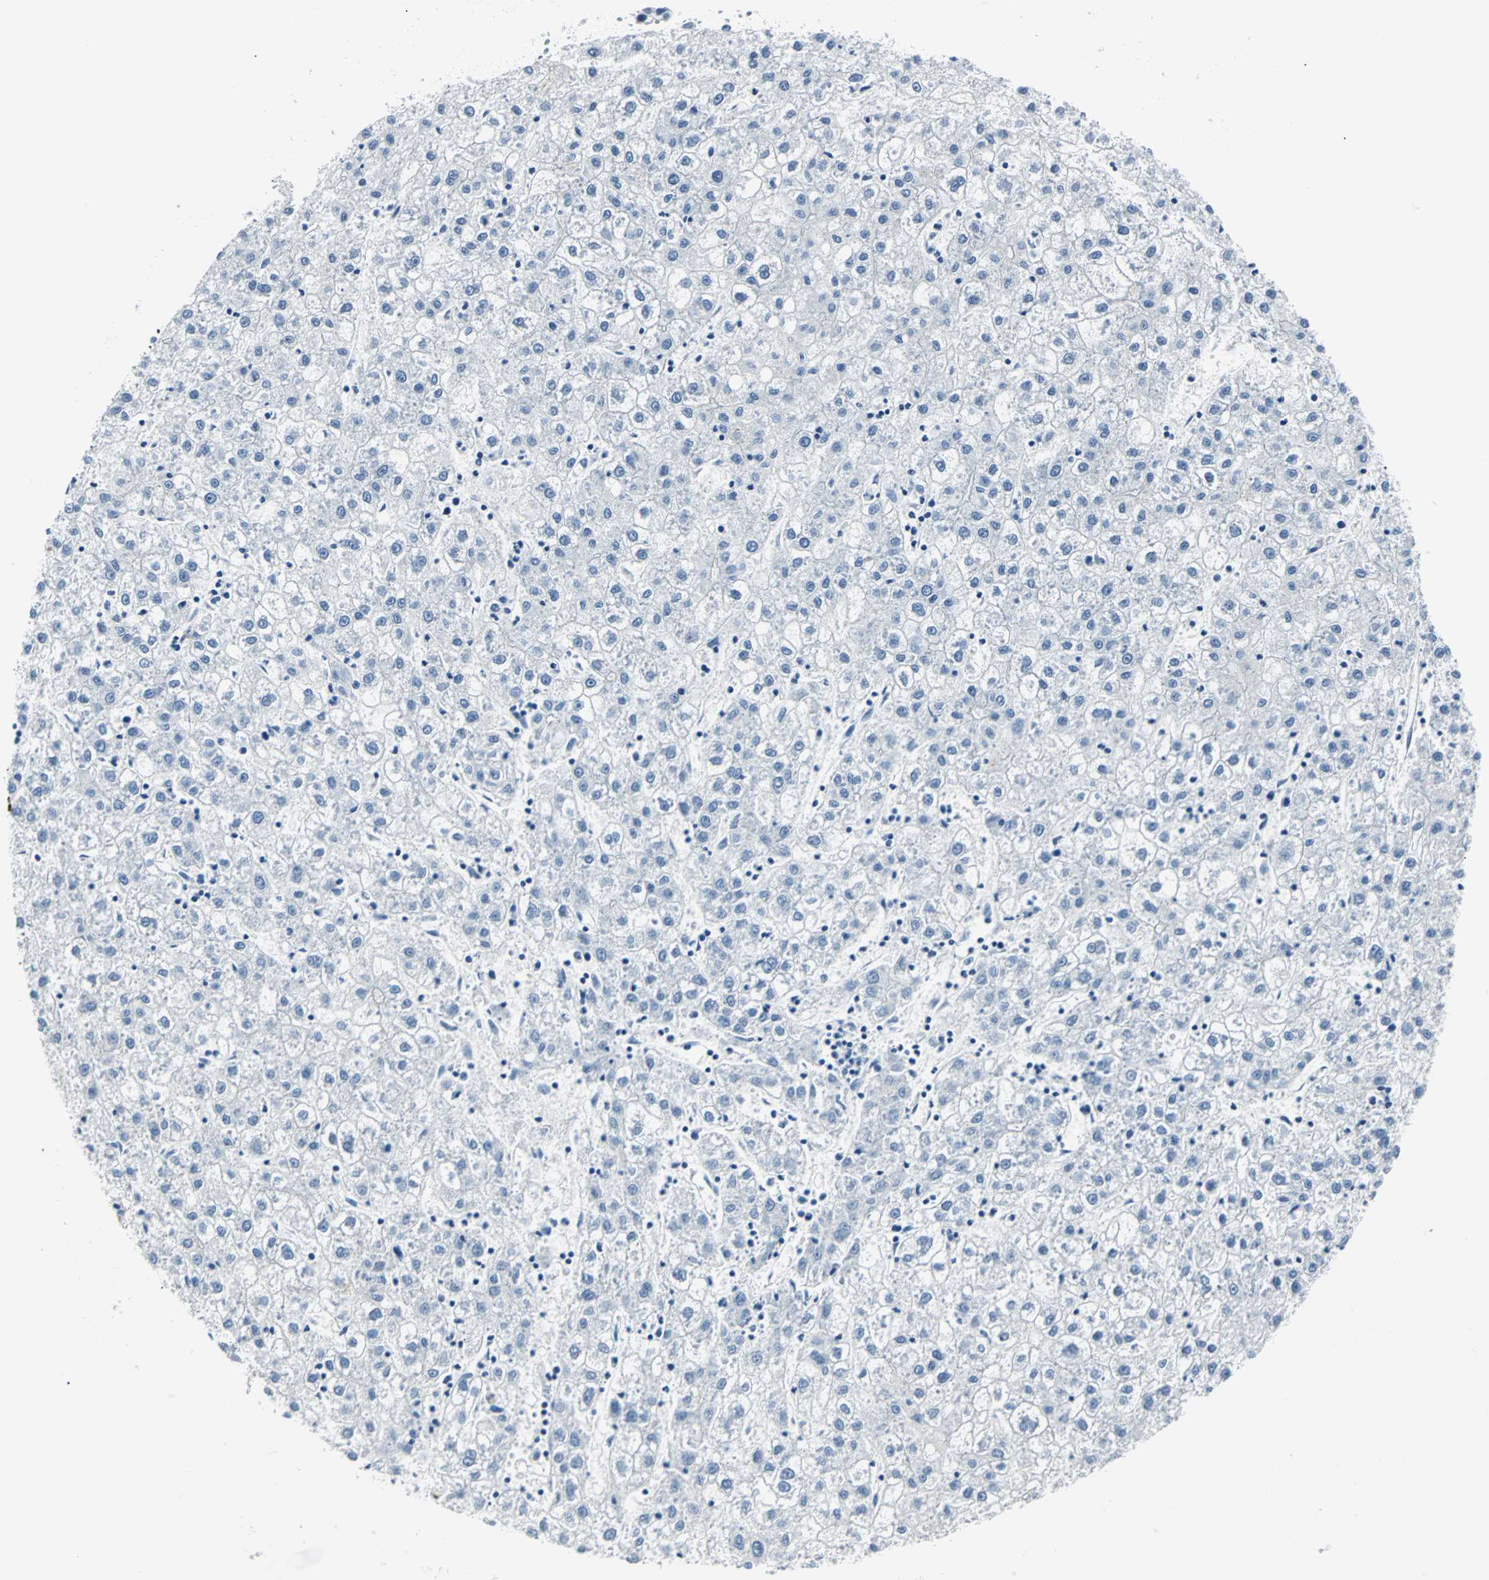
{"staining": {"intensity": "negative", "quantity": "none", "location": "none"}, "tissue": "liver cancer", "cell_type": "Tumor cells", "image_type": "cancer", "snomed": [{"axis": "morphology", "description": "Carcinoma, Hepatocellular, NOS"}, {"axis": "topography", "description": "Liver"}], "caption": "Protein analysis of liver hepatocellular carcinoma exhibits no significant staining in tumor cells.", "gene": "IL33", "patient": {"sex": "male", "age": 72}}